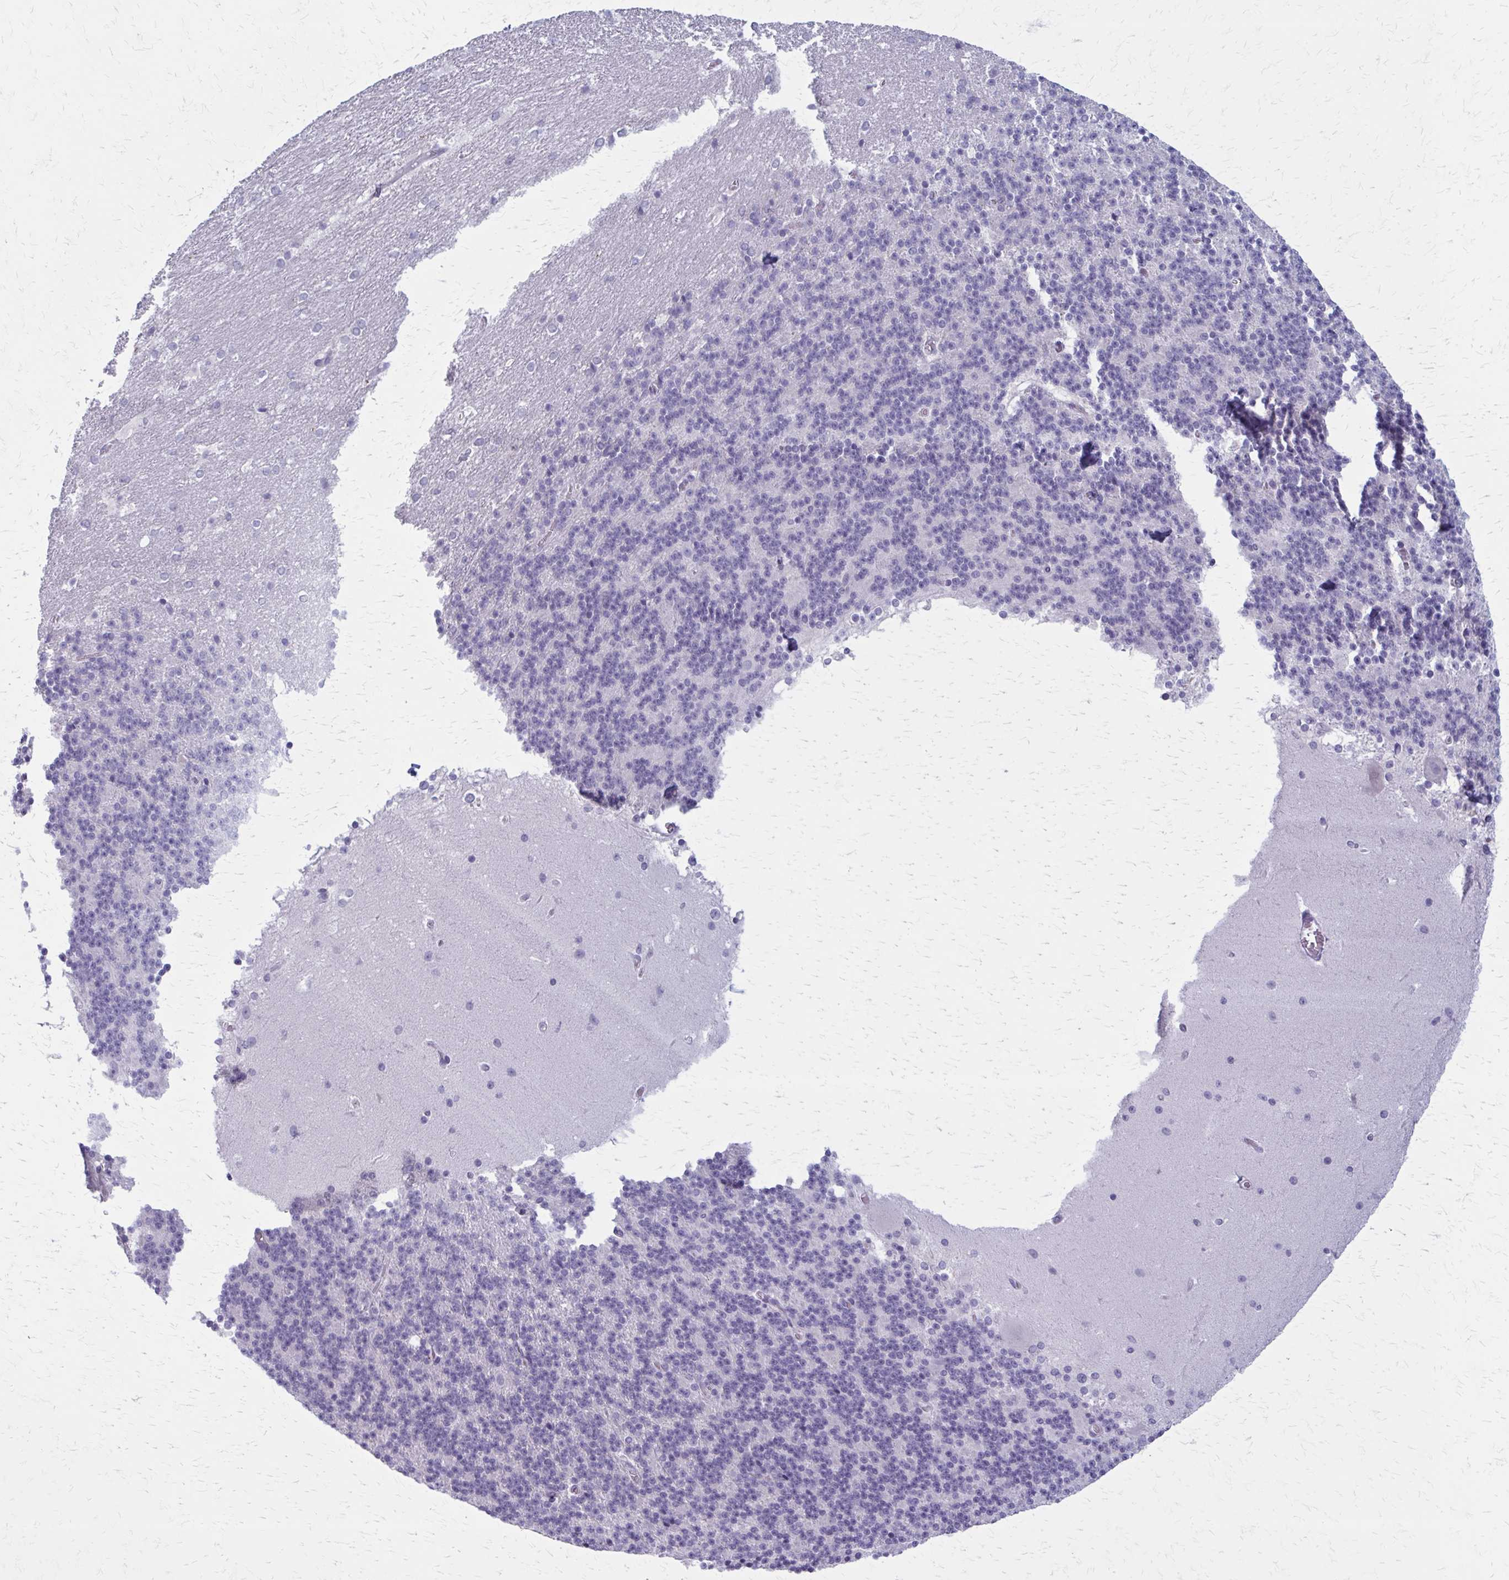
{"staining": {"intensity": "negative", "quantity": "none", "location": "none"}, "tissue": "cerebellum", "cell_type": "Cells in granular layer", "image_type": "normal", "snomed": [{"axis": "morphology", "description": "Normal tissue, NOS"}, {"axis": "topography", "description": "Cerebellum"}], "caption": "A photomicrograph of human cerebellum is negative for staining in cells in granular layer. The staining is performed using DAB (3,3'-diaminobenzidine) brown chromogen with nuclei counter-stained in using hematoxylin.", "gene": "CASQ2", "patient": {"sex": "female", "age": 19}}